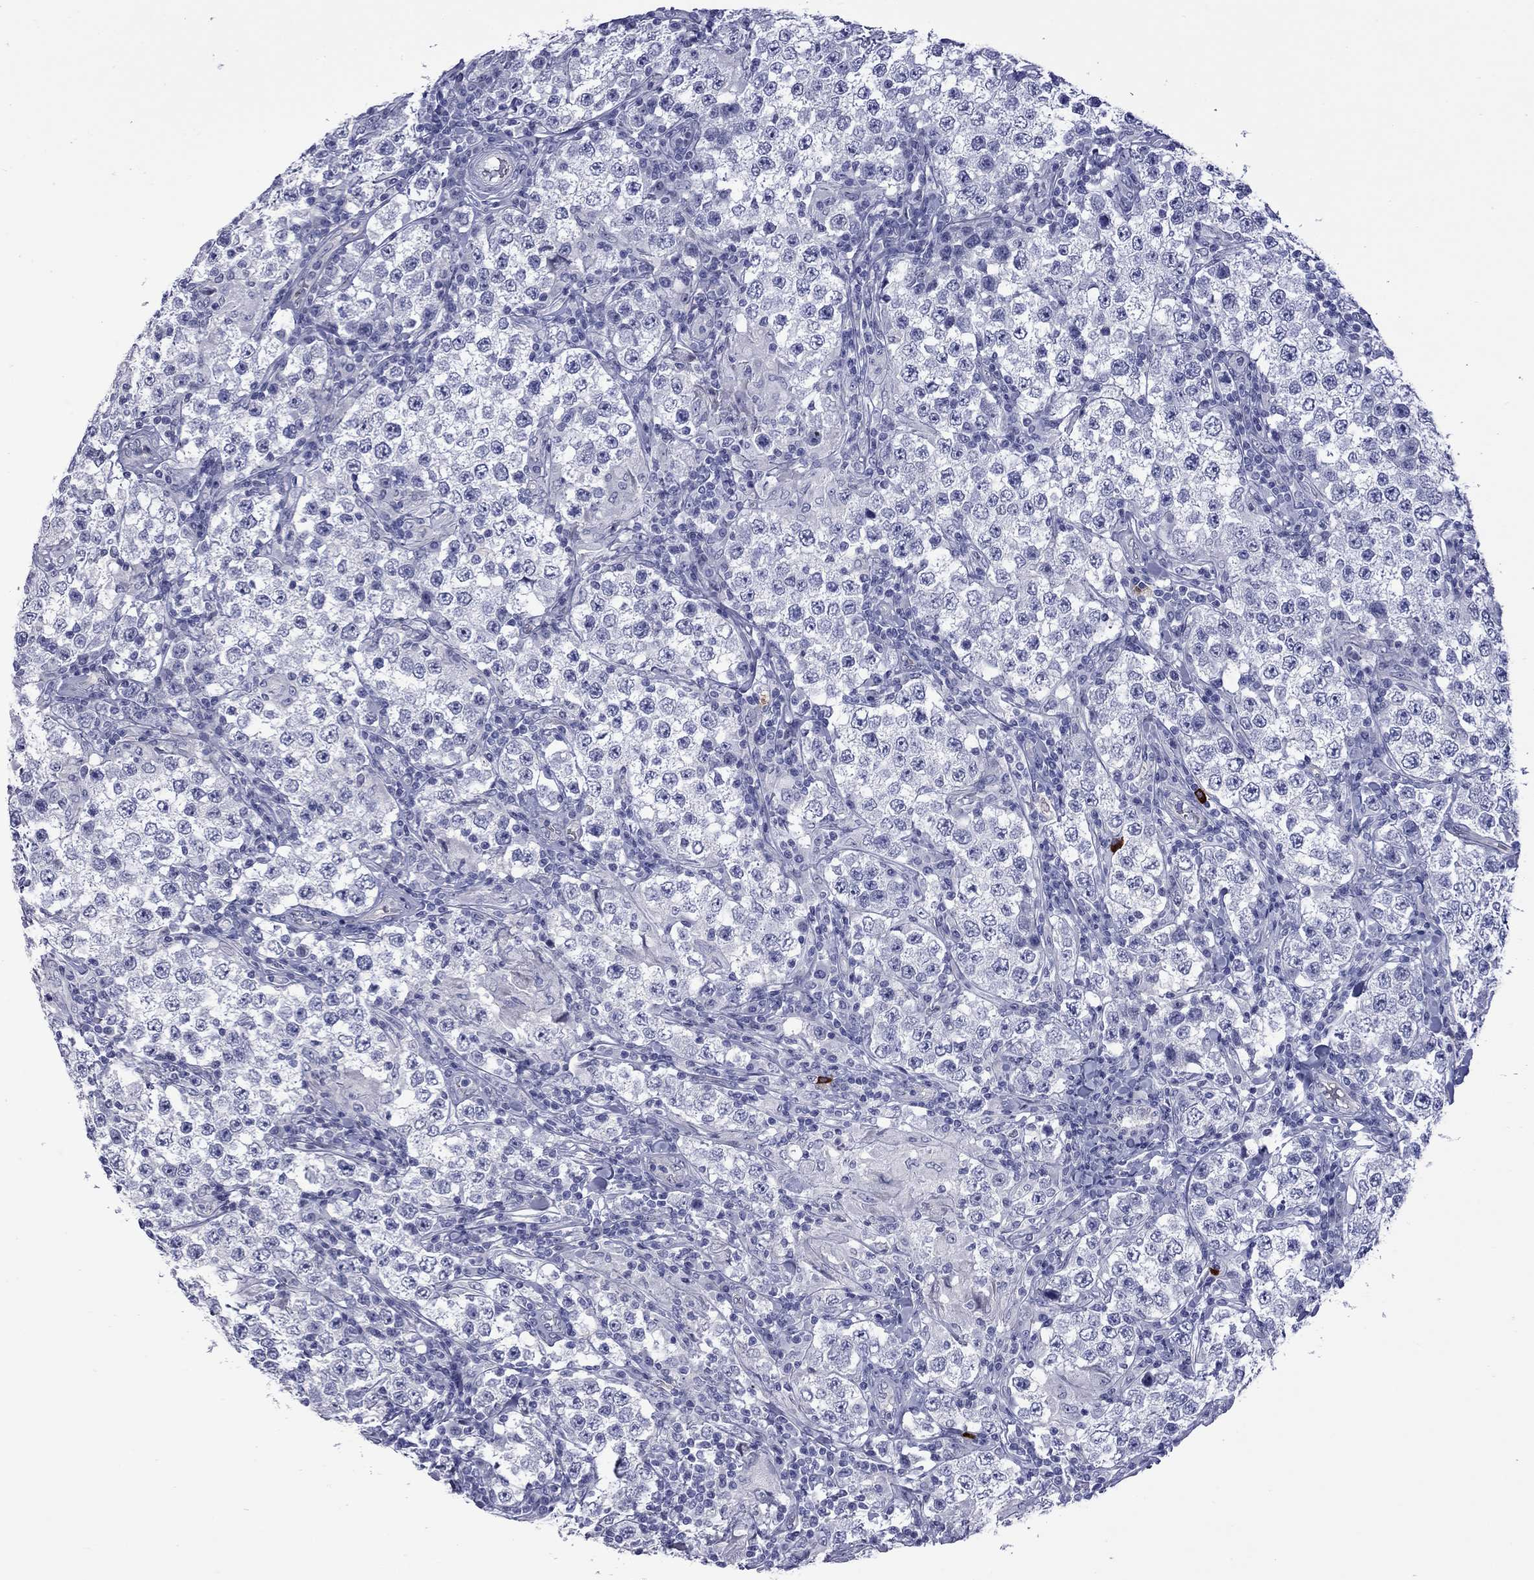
{"staining": {"intensity": "negative", "quantity": "none", "location": "none"}, "tissue": "testis cancer", "cell_type": "Tumor cells", "image_type": "cancer", "snomed": [{"axis": "morphology", "description": "Seminoma, NOS"}, {"axis": "morphology", "description": "Carcinoma, Embryonal, NOS"}, {"axis": "topography", "description": "Testis"}], "caption": "IHC histopathology image of neoplastic tissue: testis embryonal carcinoma stained with DAB demonstrates no significant protein expression in tumor cells.", "gene": "CTNNBIP1", "patient": {"sex": "male", "age": 41}}